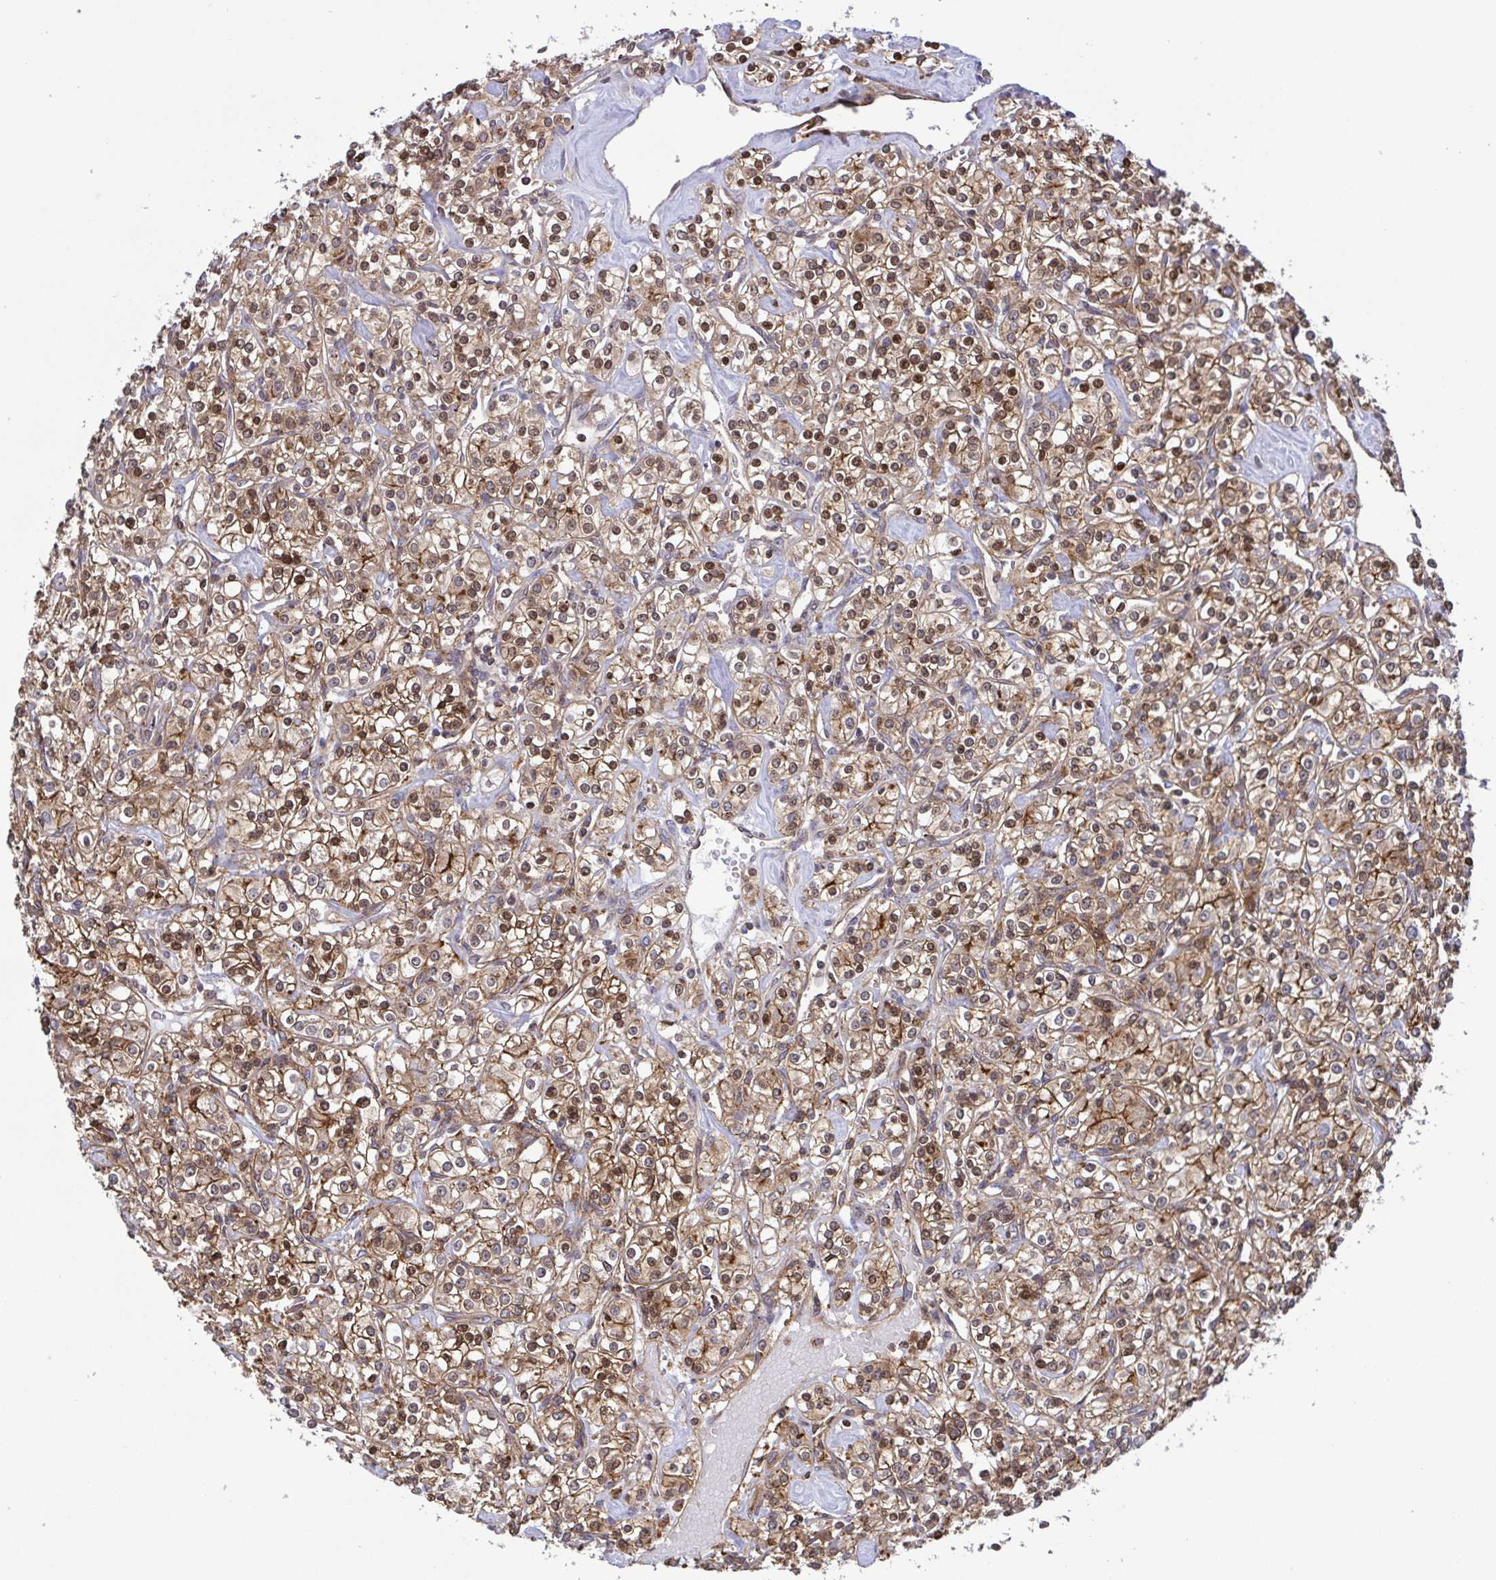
{"staining": {"intensity": "moderate", "quantity": ">75%", "location": "cytoplasmic/membranous,nuclear"}, "tissue": "renal cancer", "cell_type": "Tumor cells", "image_type": "cancer", "snomed": [{"axis": "morphology", "description": "Adenocarcinoma, NOS"}, {"axis": "topography", "description": "Kidney"}], "caption": "Adenocarcinoma (renal) tissue shows moderate cytoplasmic/membranous and nuclear staining in about >75% of tumor cells", "gene": "CHMP1B", "patient": {"sex": "male", "age": 77}}